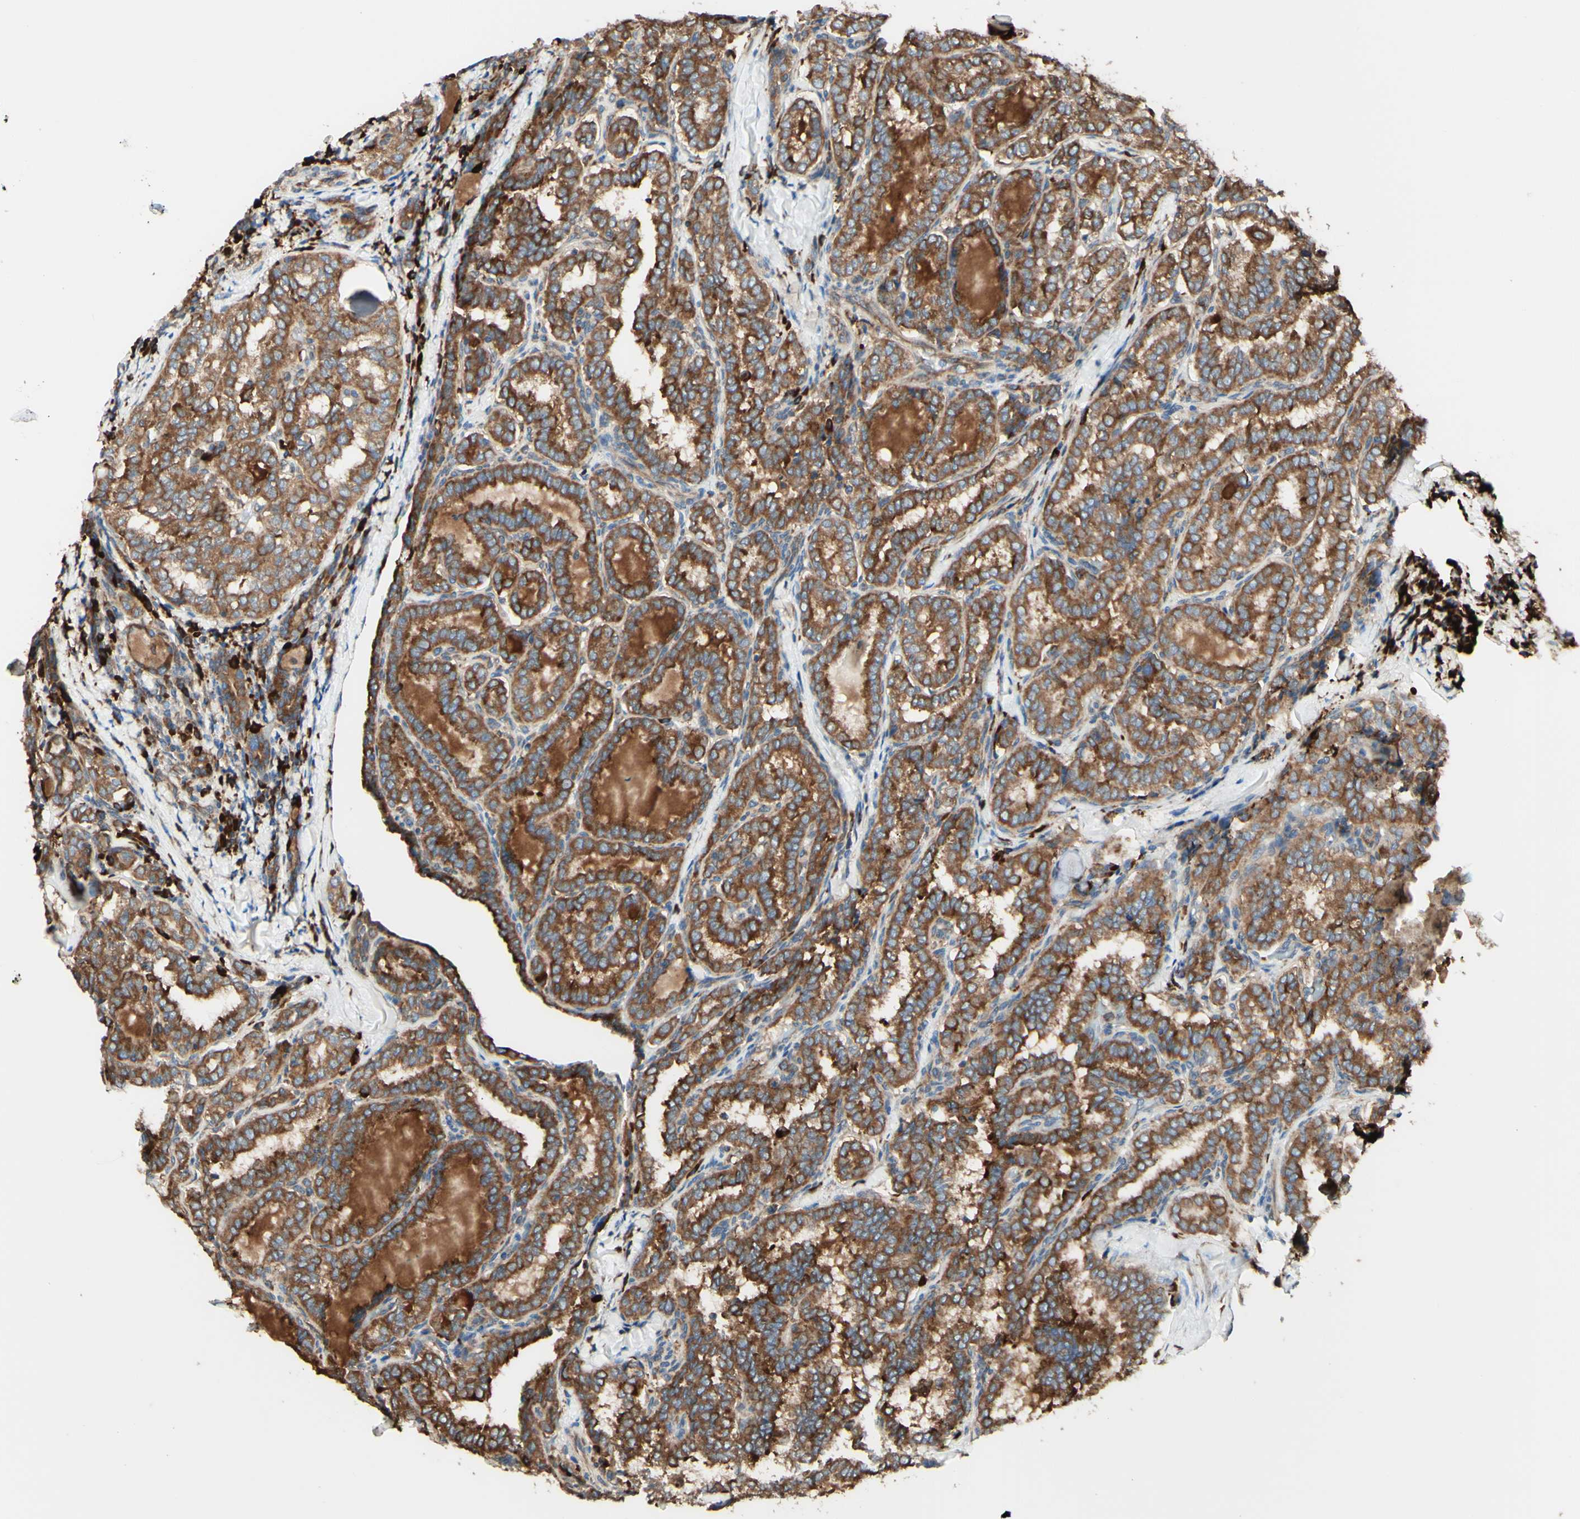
{"staining": {"intensity": "strong", "quantity": ">75%", "location": "cytoplasmic/membranous"}, "tissue": "thyroid cancer", "cell_type": "Tumor cells", "image_type": "cancer", "snomed": [{"axis": "morphology", "description": "Normal tissue, NOS"}, {"axis": "morphology", "description": "Papillary adenocarcinoma, NOS"}, {"axis": "topography", "description": "Thyroid gland"}], "caption": "IHC of thyroid cancer (papillary adenocarcinoma) exhibits high levels of strong cytoplasmic/membranous positivity in approximately >75% of tumor cells.", "gene": "DNAJB11", "patient": {"sex": "female", "age": 30}}